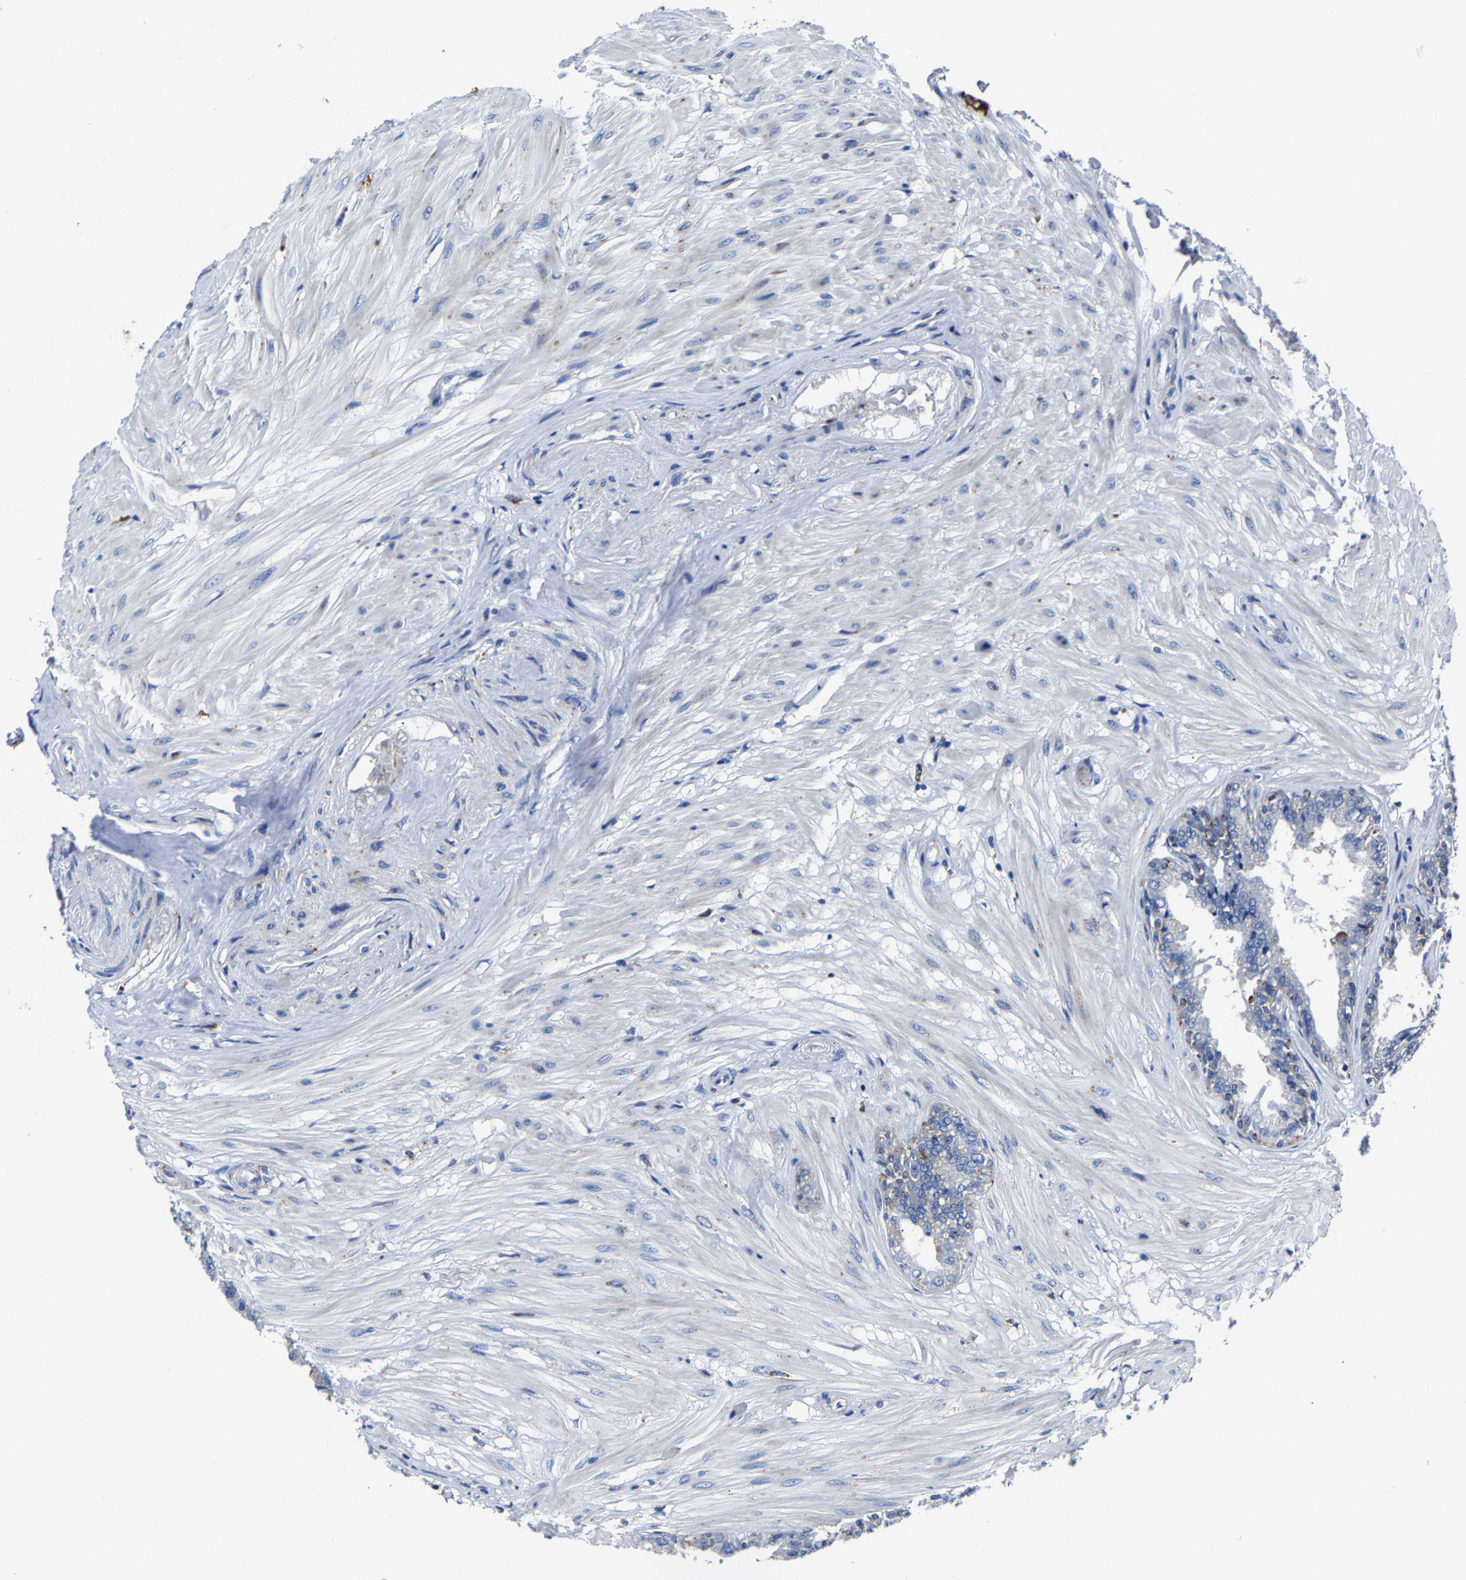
{"staining": {"intensity": "moderate", "quantity": "25%-75%", "location": "cytoplasmic/membranous"}, "tissue": "seminal vesicle", "cell_type": "Glandular cells", "image_type": "normal", "snomed": [{"axis": "morphology", "description": "Normal tissue, NOS"}, {"axis": "topography", "description": "Seminal veicle"}], "caption": "Immunohistochemical staining of benign human seminal vesicle exhibits medium levels of moderate cytoplasmic/membranous staining in about 25%-75% of glandular cells. (DAB = brown stain, brightfield microscopy at high magnification).", "gene": "LAMTOR4", "patient": {"sex": "male", "age": 46}}